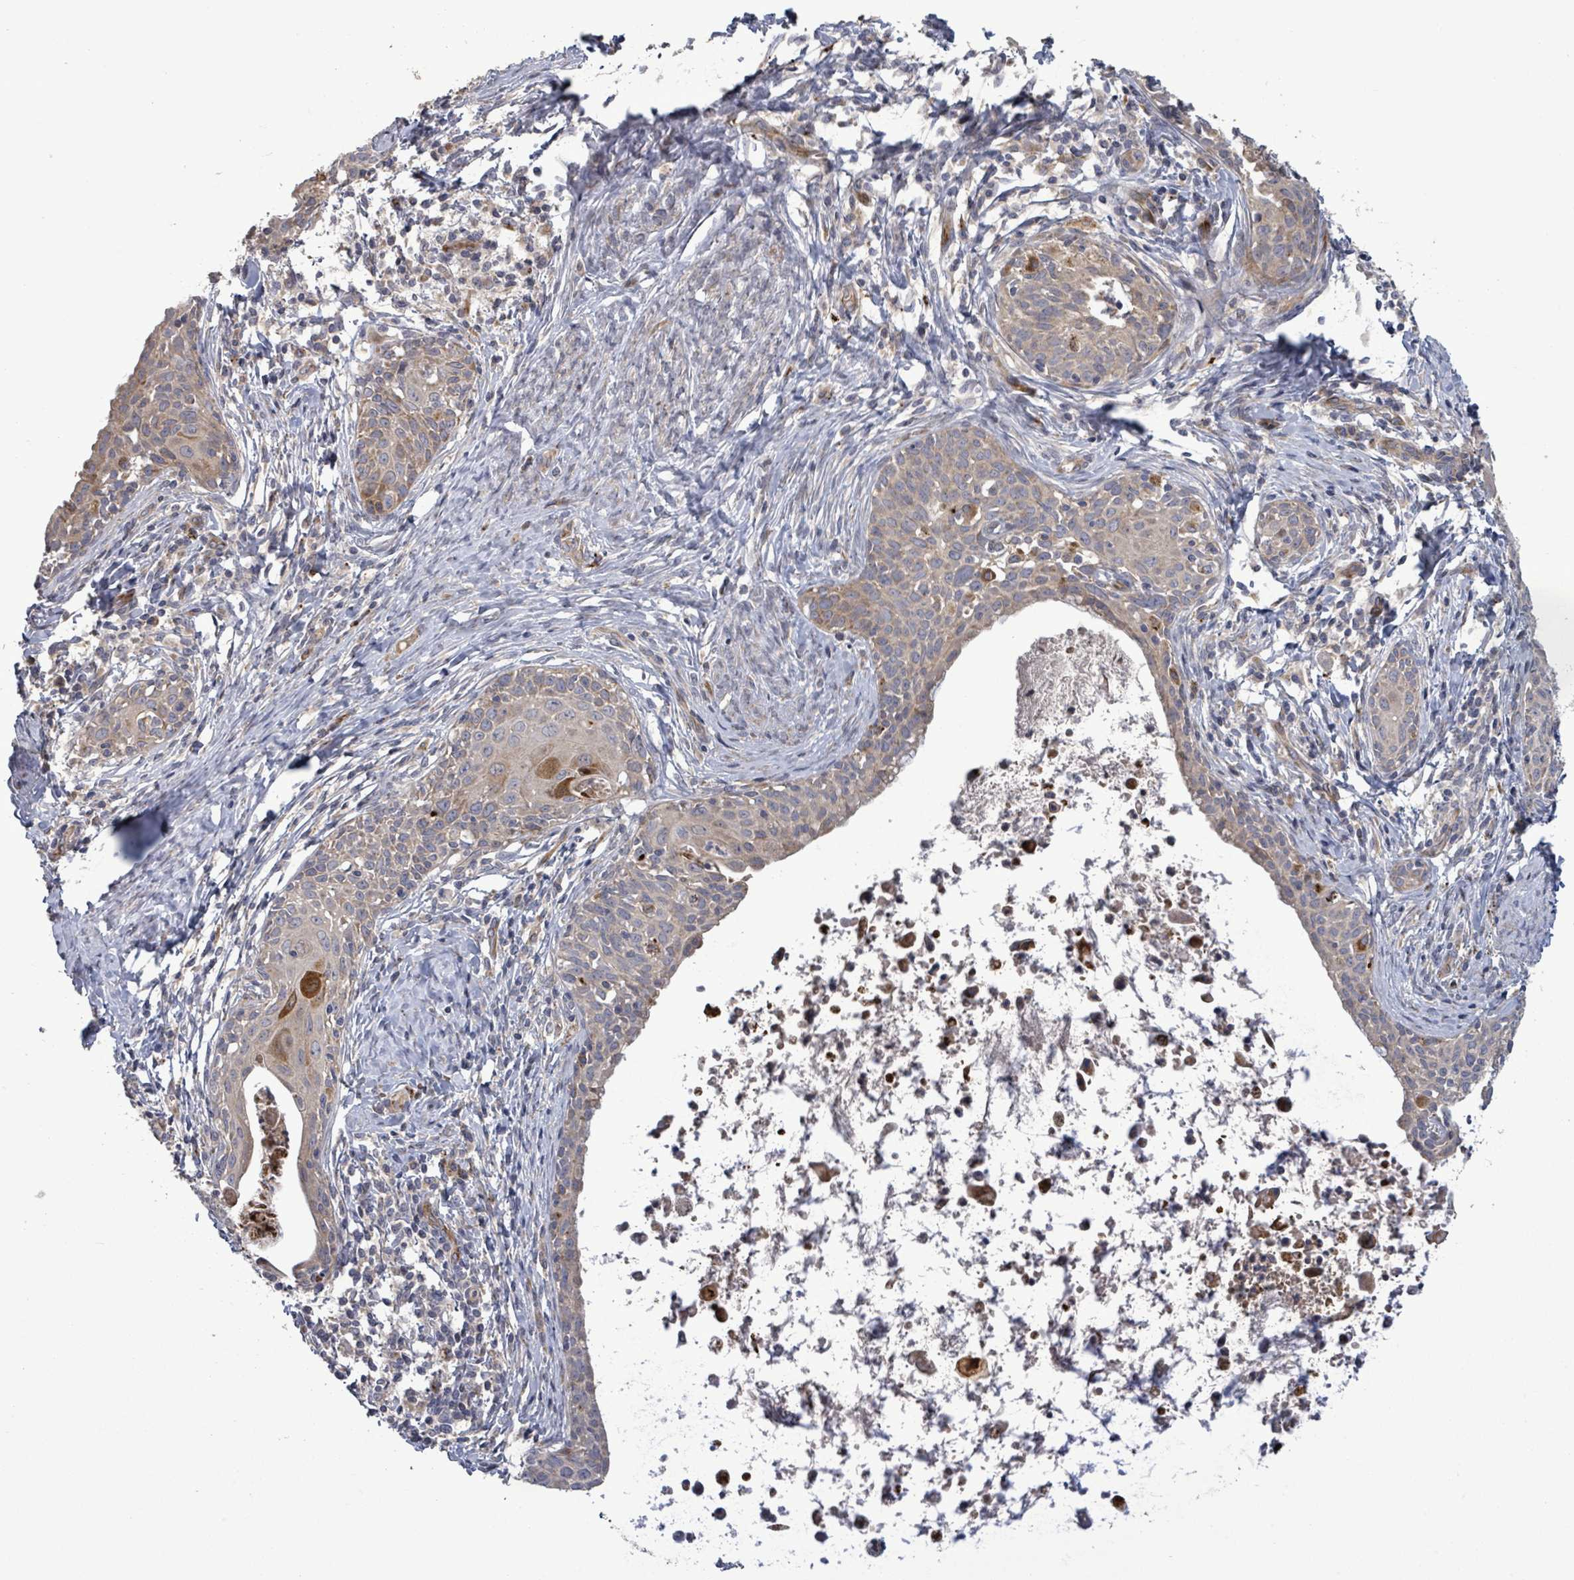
{"staining": {"intensity": "moderate", "quantity": "25%-75%", "location": "cytoplasmic/membranous"}, "tissue": "cervical cancer", "cell_type": "Tumor cells", "image_type": "cancer", "snomed": [{"axis": "morphology", "description": "Squamous cell carcinoma, NOS"}, {"axis": "topography", "description": "Cervix"}], "caption": "Immunohistochemistry (DAB (3,3'-diaminobenzidine)) staining of human cervical squamous cell carcinoma reveals moderate cytoplasmic/membranous protein expression in approximately 25%-75% of tumor cells. (DAB IHC, brown staining for protein, blue staining for nuclei).", "gene": "DIPK2A", "patient": {"sex": "female", "age": 52}}